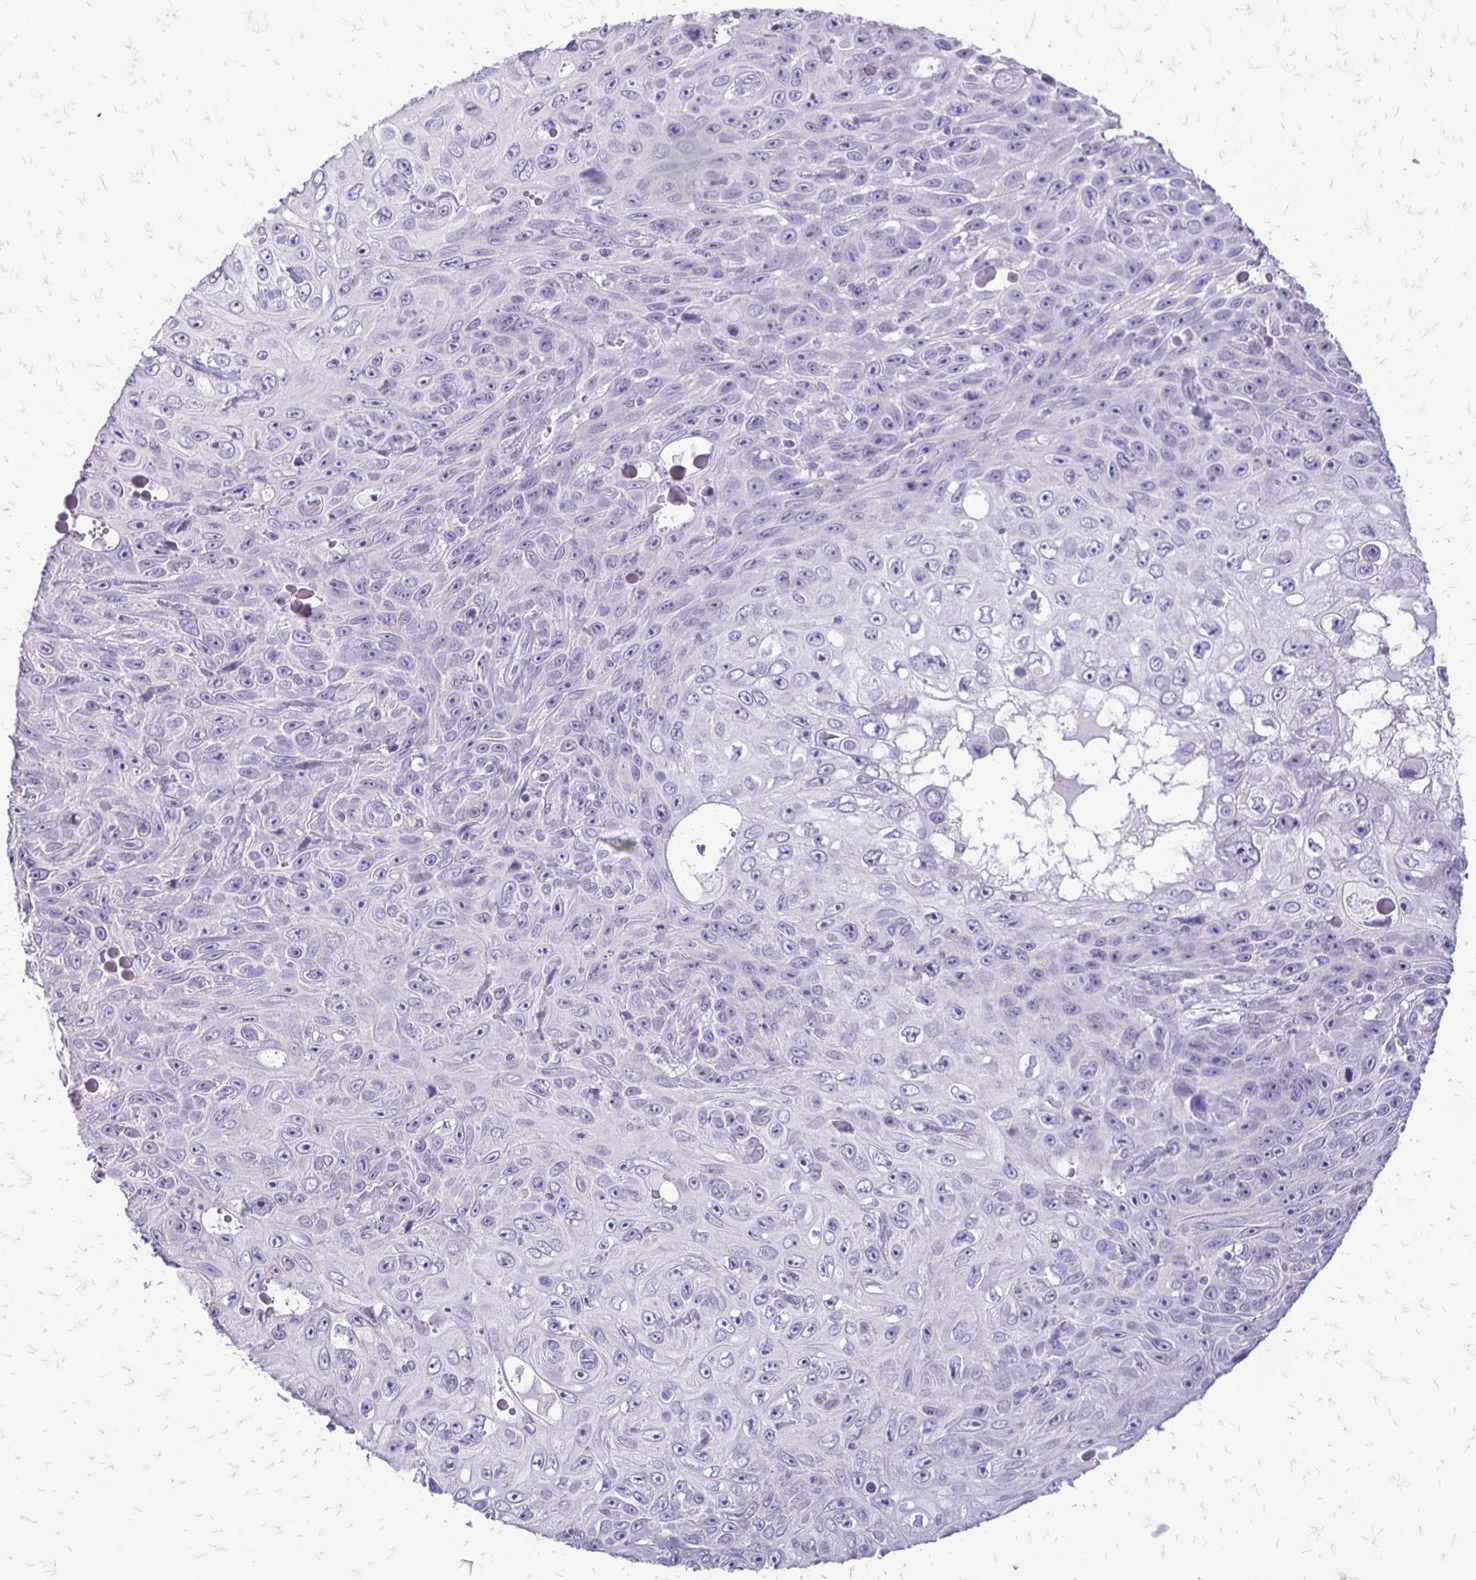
{"staining": {"intensity": "negative", "quantity": "none", "location": "none"}, "tissue": "skin cancer", "cell_type": "Tumor cells", "image_type": "cancer", "snomed": [{"axis": "morphology", "description": "Squamous cell carcinoma, NOS"}, {"axis": "topography", "description": "Skin"}], "caption": "Histopathology image shows no significant protein expression in tumor cells of squamous cell carcinoma (skin).", "gene": "ALPG", "patient": {"sex": "male", "age": 82}}